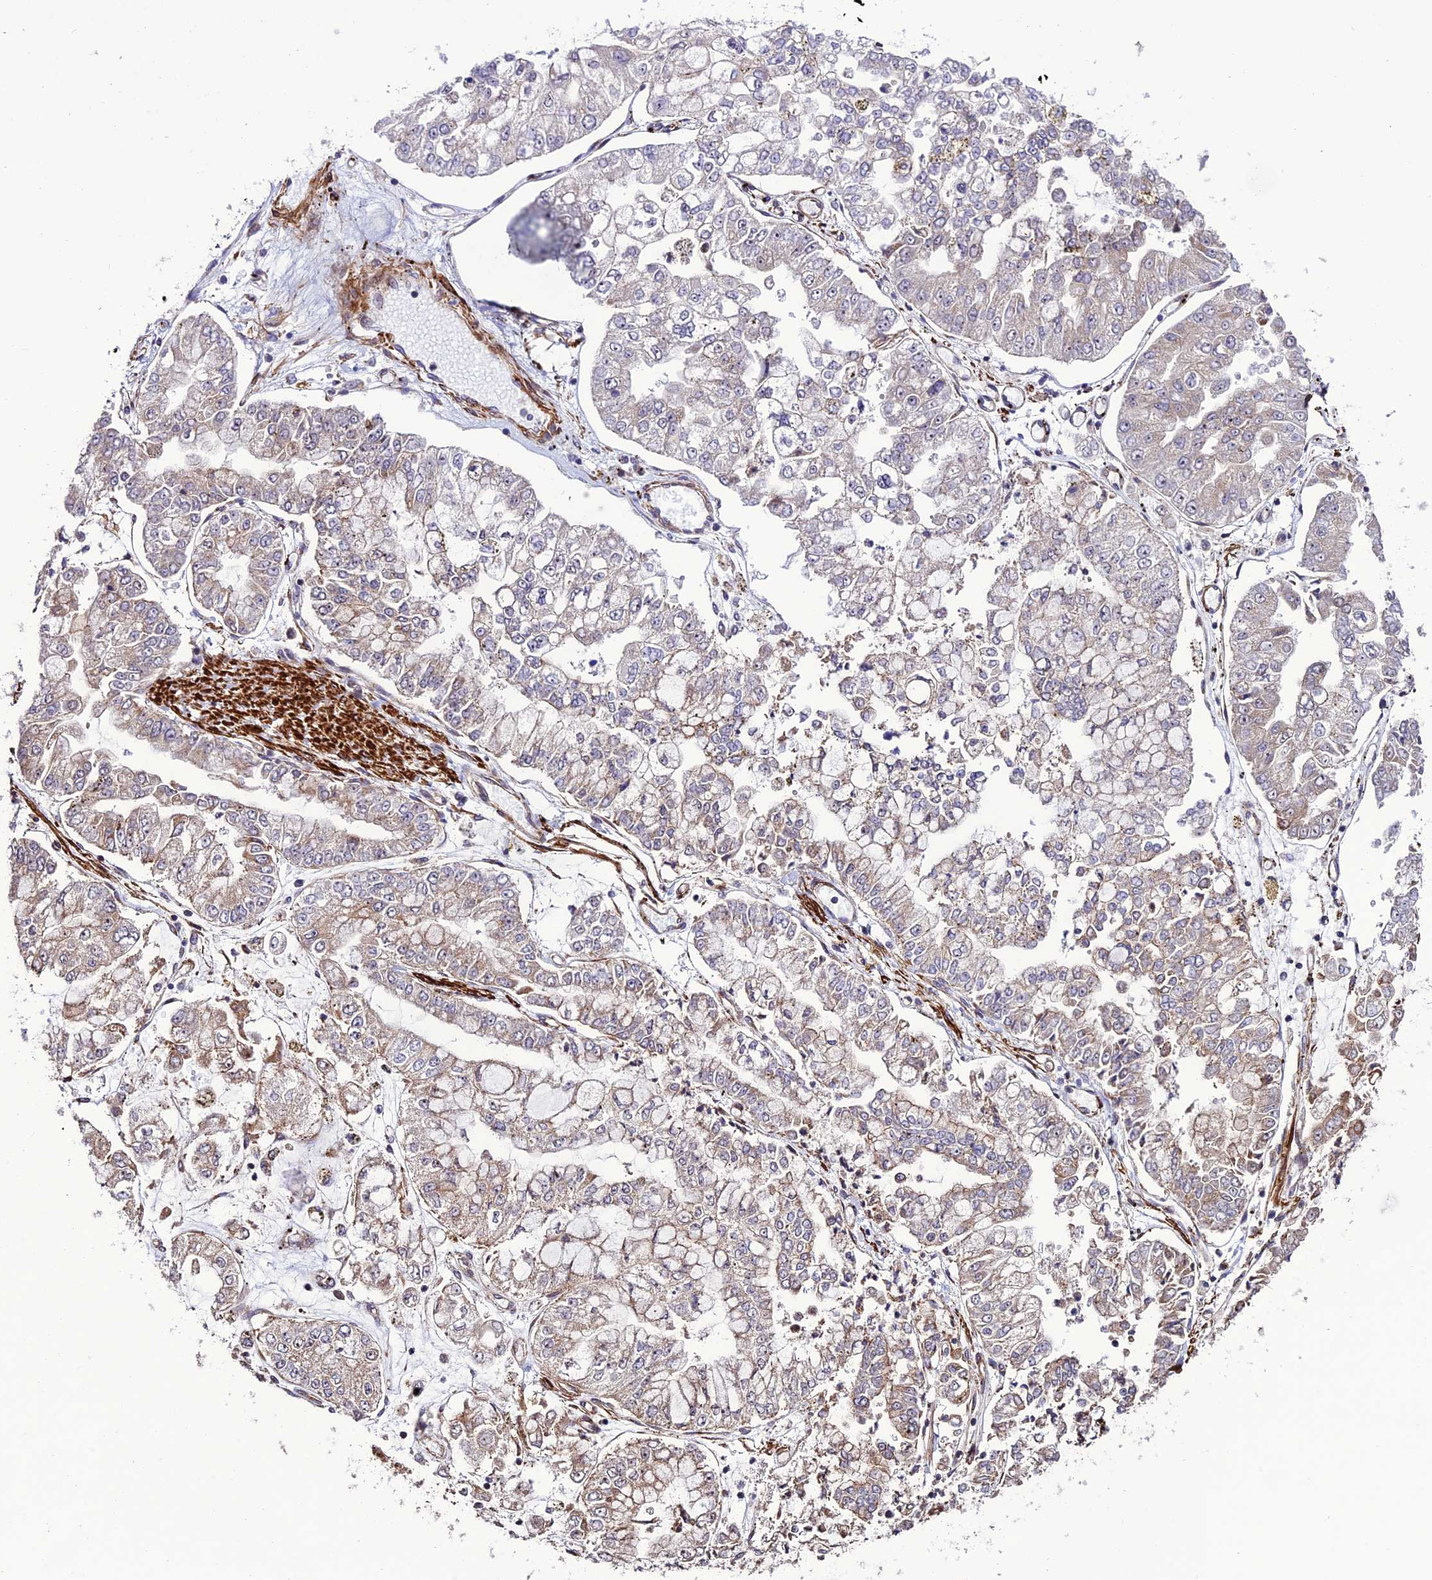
{"staining": {"intensity": "weak", "quantity": "<25%", "location": "cytoplasmic/membranous"}, "tissue": "stomach cancer", "cell_type": "Tumor cells", "image_type": "cancer", "snomed": [{"axis": "morphology", "description": "Adenocarcinoma, NOS"}, {"axis": "topography", "description": "Stomach"}], "caption": "This is an immunohistochemistry (IHC) micrograph of stomach cancer. There is no expression in tumor cells.", "gene": "TNIP3", "patient": {"sex": "male", "age": 76}}